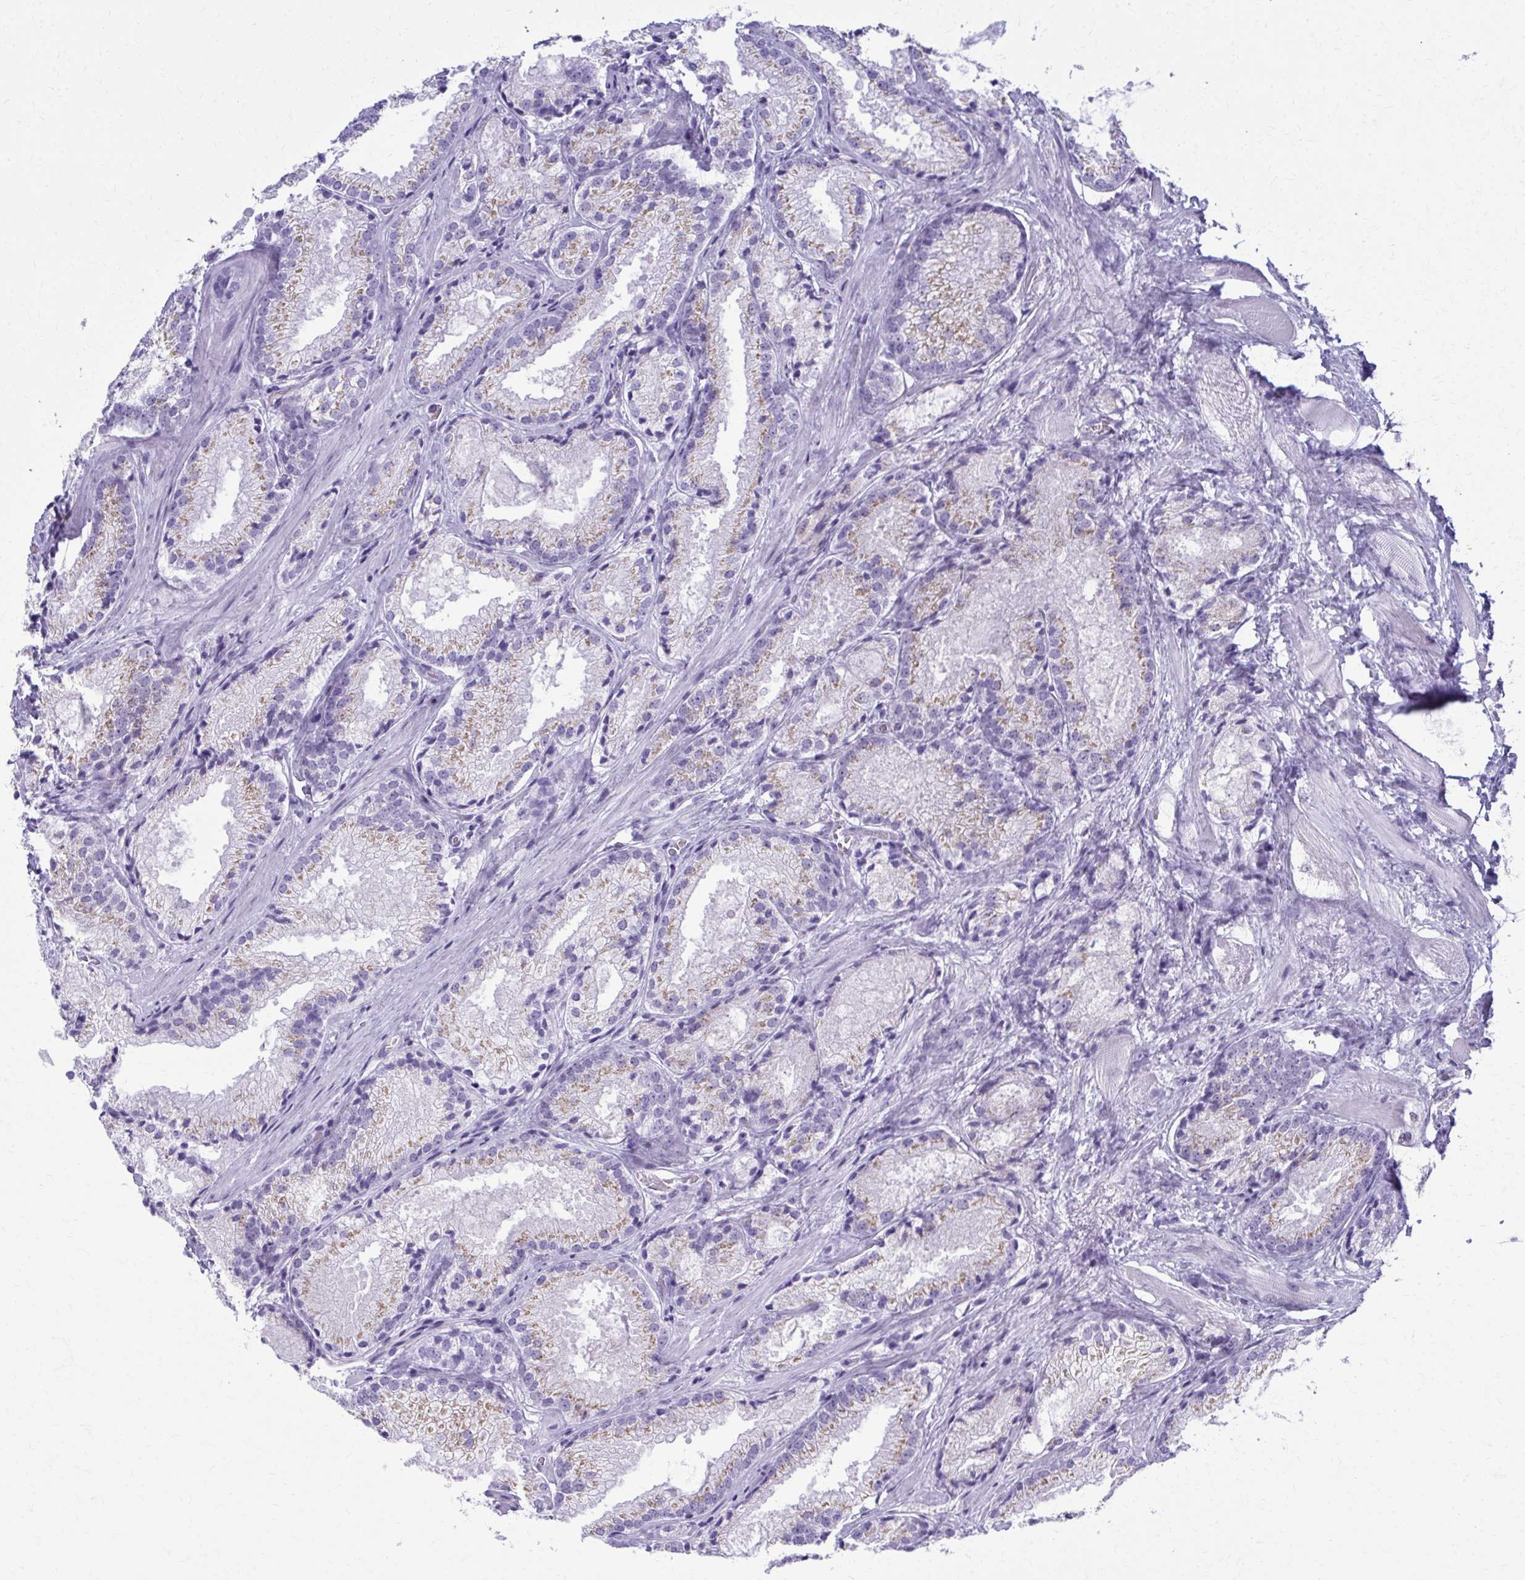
{"staining": {"intensity": "moderate", "quantity": "25%-75%", "location": "cytoplasmic/membranous"}, "tissue": "prostate cancer", "cell_type": "Tumor cells", "image_type": "cancer", "snomed": [{"axis": "morphology", "description": "Adenocarcinoma, High grade"}, {"axis": "topography", "description": "Prostate"}], "caption": "Moderate cytoplasmic/membranous positivity for a protein is identified in about 25%-75% of tumor cells of prostate cancer using IHC.", "gene": "SCLY", "patient": {"sex": "male", "age": 68}}